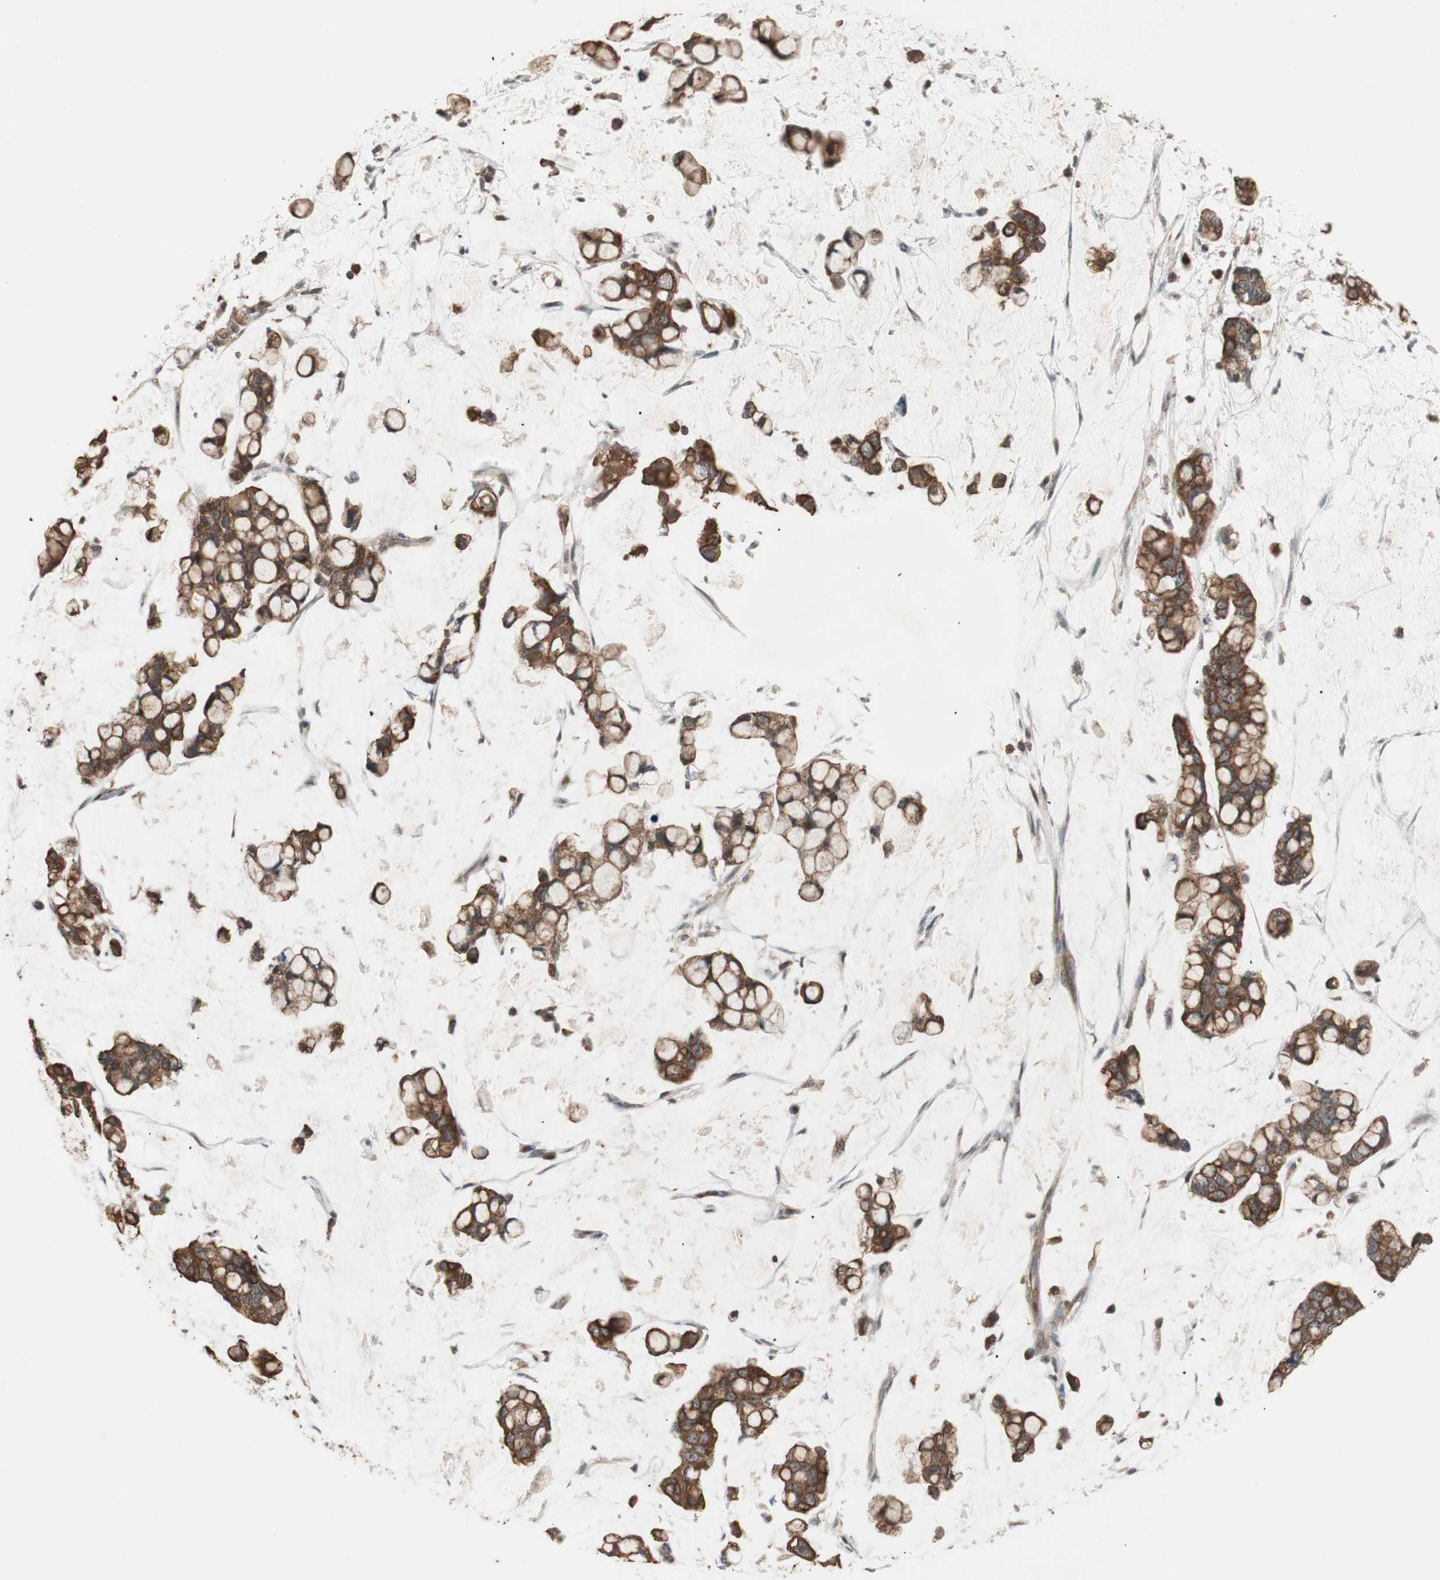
{"staining": {"intensity": "strong", "quantity": ">75%", "location": "cytoplasmic/membranous"}, "tissue": "stomach cancer", "cell_type": "Tumor cells", "image_type": "cancer", "snomed": [{"axis": "morphology", "description": "Adenocarcinoma, NOS"}, {"axis": "topography", "description": "Stomach, lower"}], "caption": "An image of human stomach adenocarcinoma stained for a protein demonstrates strong cytoplasmic/membranous brown staining in tumor cells. (Stains: DAB (3,3'-diaminobenzidine) in brown, nuclei in blue, Microscopy: brightfield microscopy at high magnification).", "gene": "FBXO5", "patient": {"sex": "male", "age": 84}}